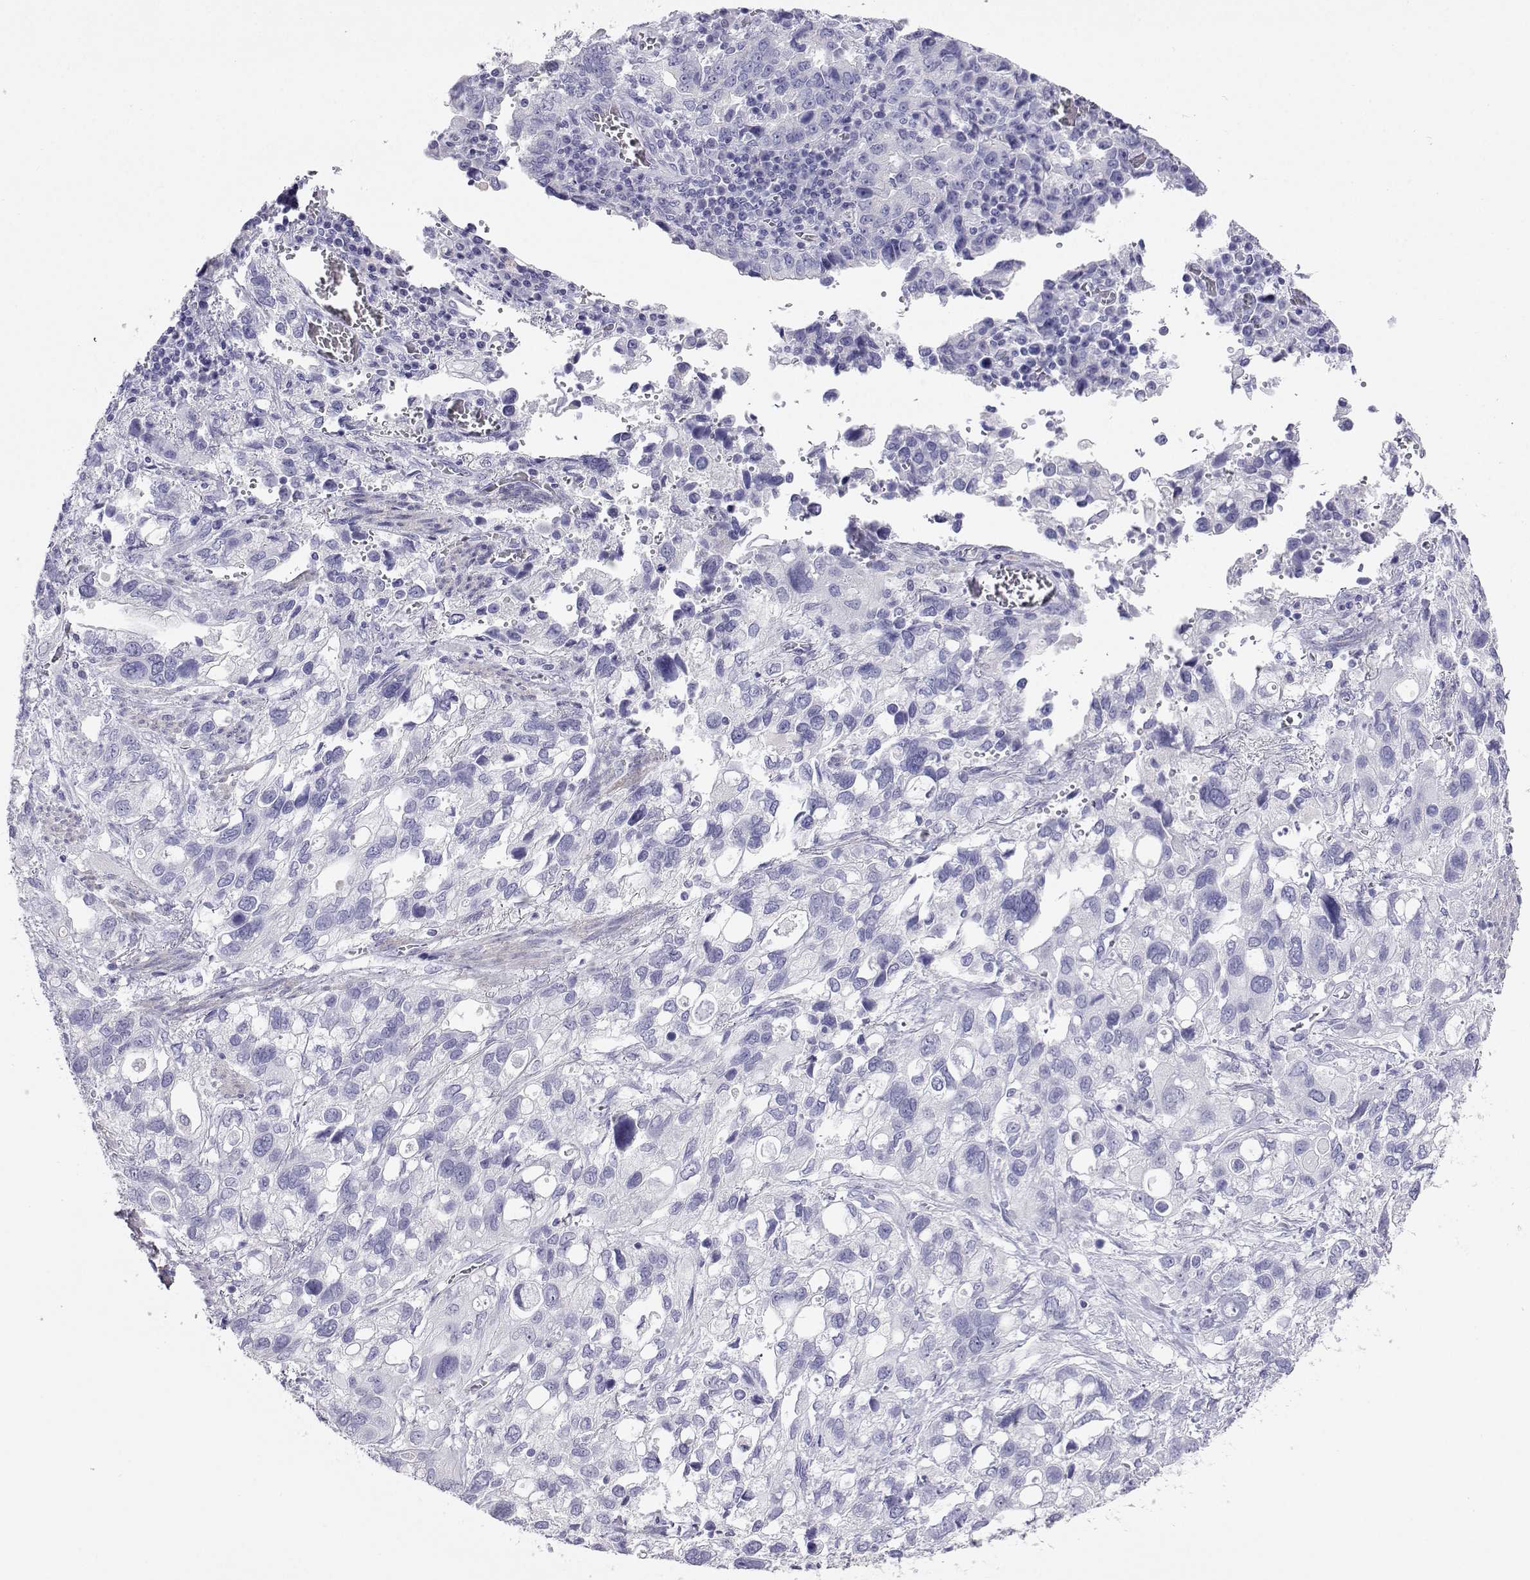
{"staining": {"intensity": "negative", "quantity": "none", "location": "none"}, "tissue": "stomach cancer", "cell_type": "Tumor cells", "image_type": "cancer", "snomed": [{"axis": "morphology", "description": "Adenocarcinoma, NOS"}, {"axis": "topography", "description": "Stomach, upper"}], "caption": "This is an immunohistochemistry image of adenocarcinoma (stomach). There is no staining in tumor cells.", "gene": "PLIN4", "patient": {"sex": "female", "age": 81}}